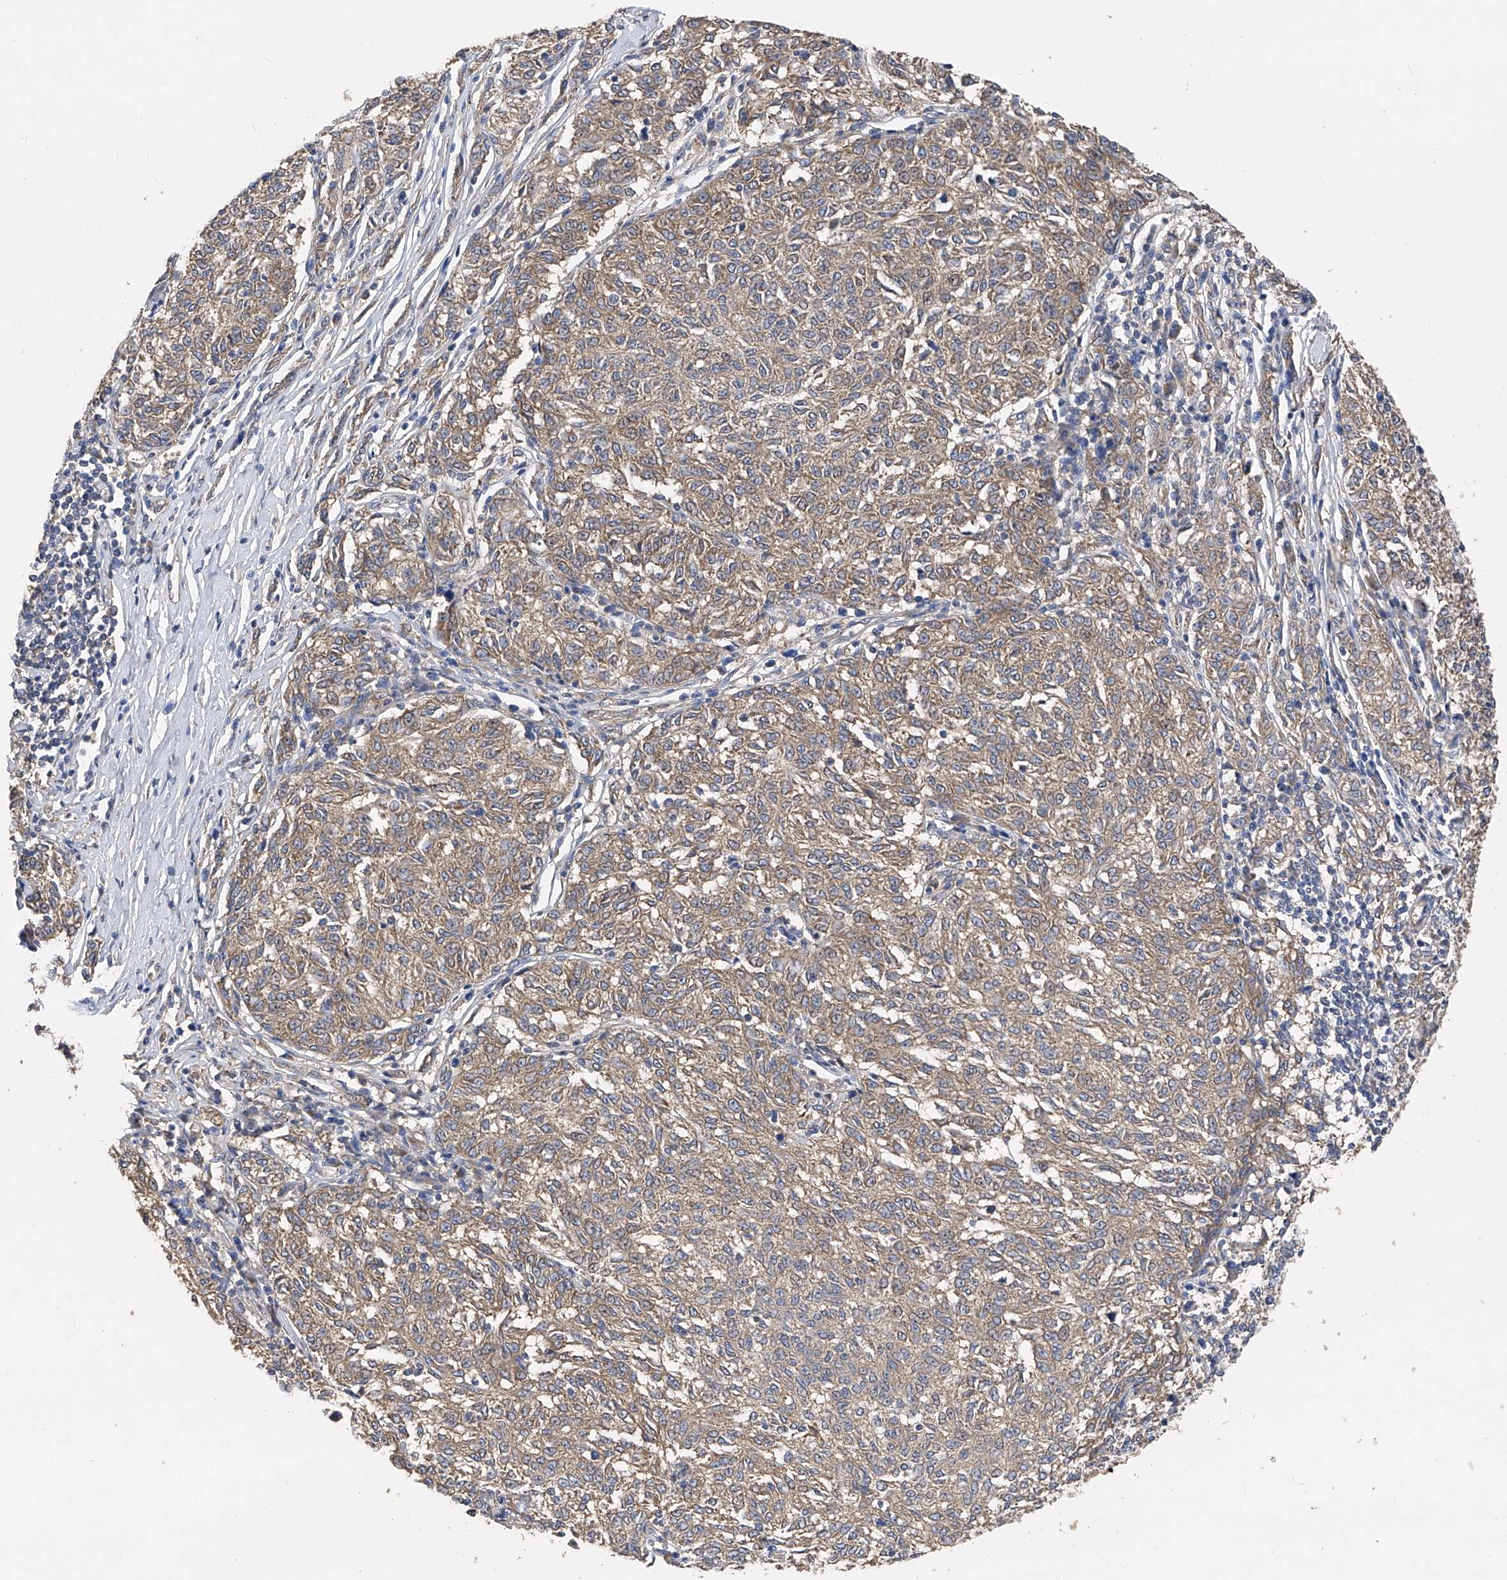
{"staining": {"intensity": "moderate", "quantity": ">75%", "location": "cytoplasmic/membranous"}, "tissue": "melanoma", "cell_type": "Tumor cells", "image_type": "cancer", "snomed": [{"axis": "morphology", "description": "Malignant melanoma, NOS"}, {"axis": "topography", "description": "Skin"}], "caption": "Malignant melanoma tissue exhibits moderate cytoplasmic/membranous staining in about >75% of tumor cells, visualized by immunohistochemistry.", "gene": "PTK2", "patient": {"sex": "female", "age": 72}}